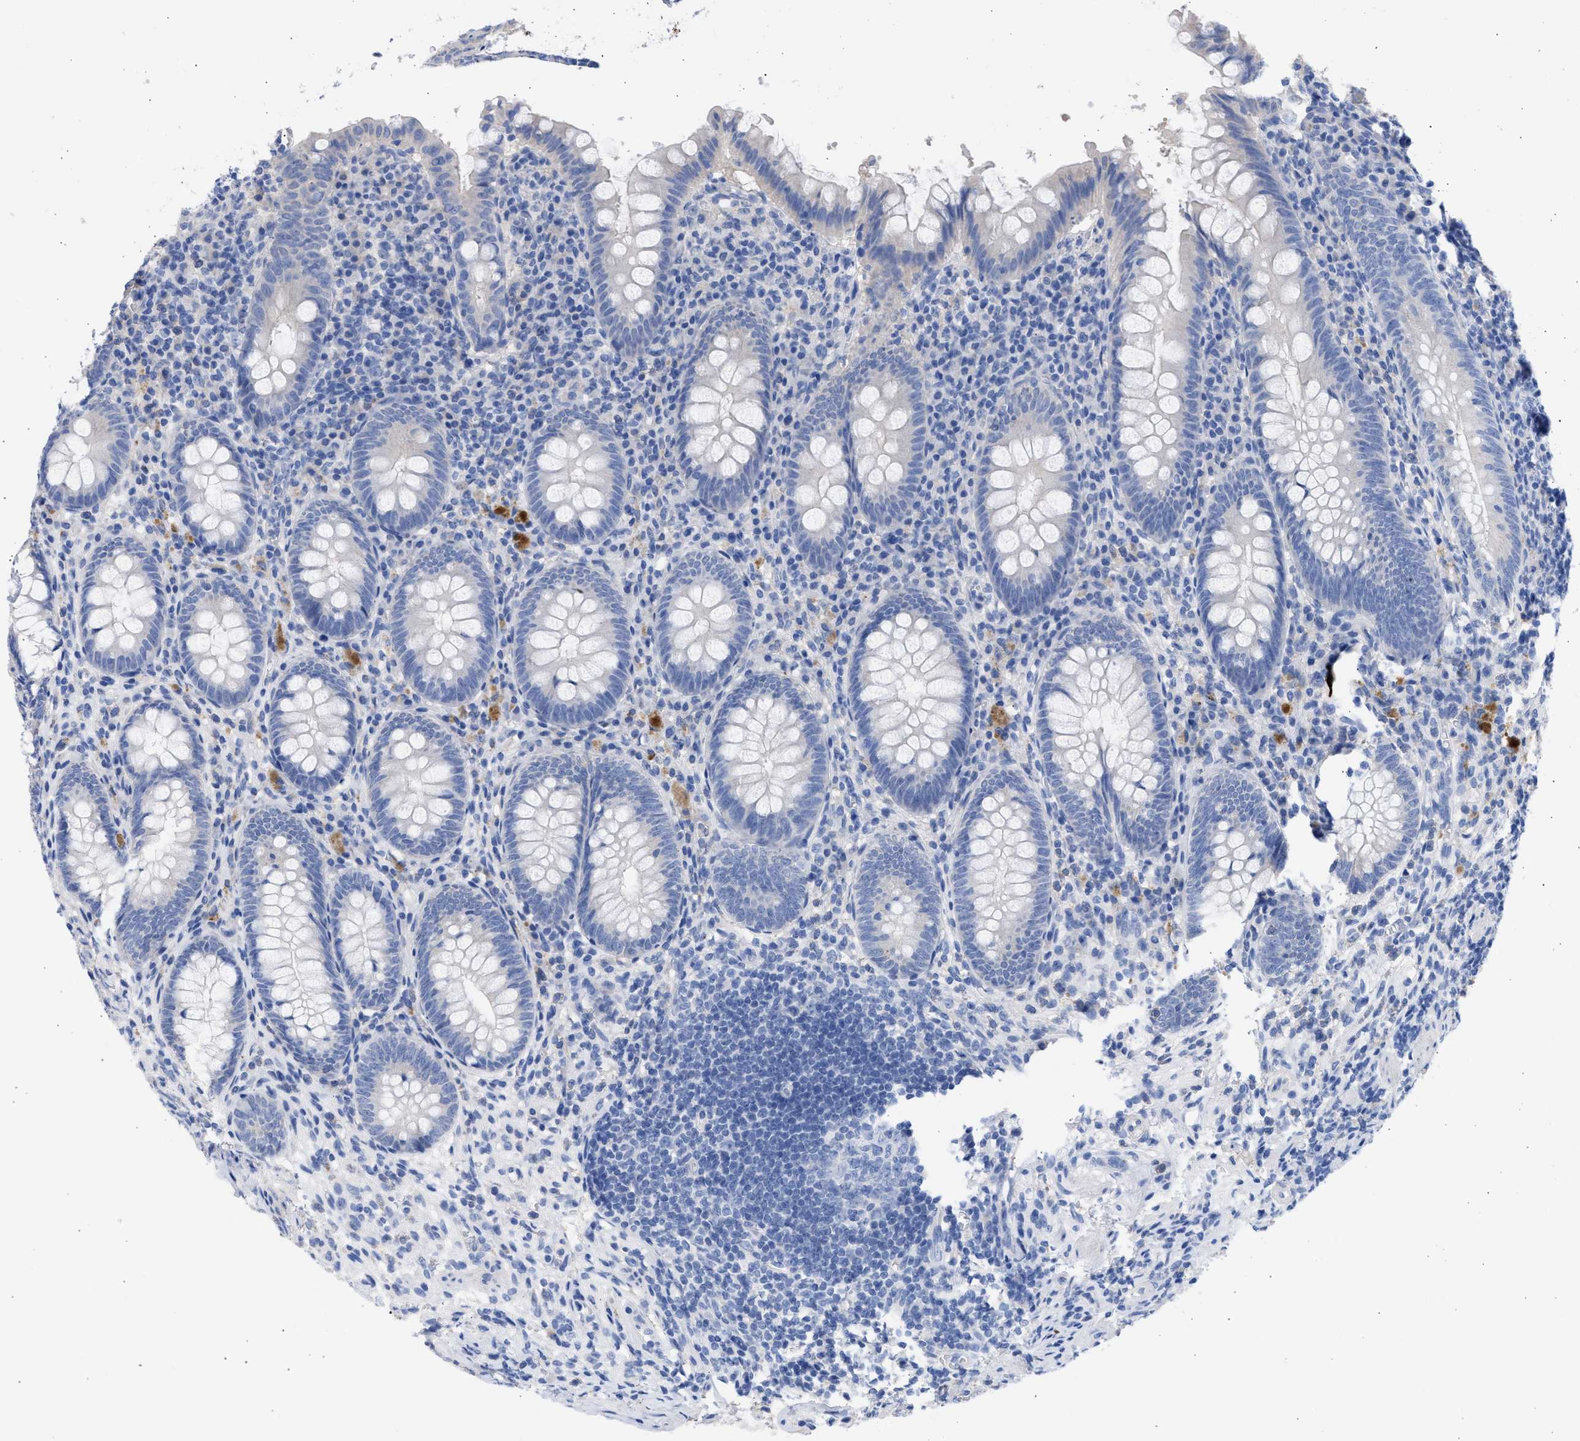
{"staining": {"intensity": "negative", "quantity": "none", "location": "none"}, "tissue": "appendix", "cell_type": "Glandular cells", "image_type": "normal", "snomed": [{"axis": "morphology", "description": "Normal tissue, NOS"}, {"axis": "topography", "description": "Appendix"}], "caption": "Glandular cells show no significant positivity in benign appendix.", "gene": "RSPH1", "patient": {"sex": "male", "age": 56}}